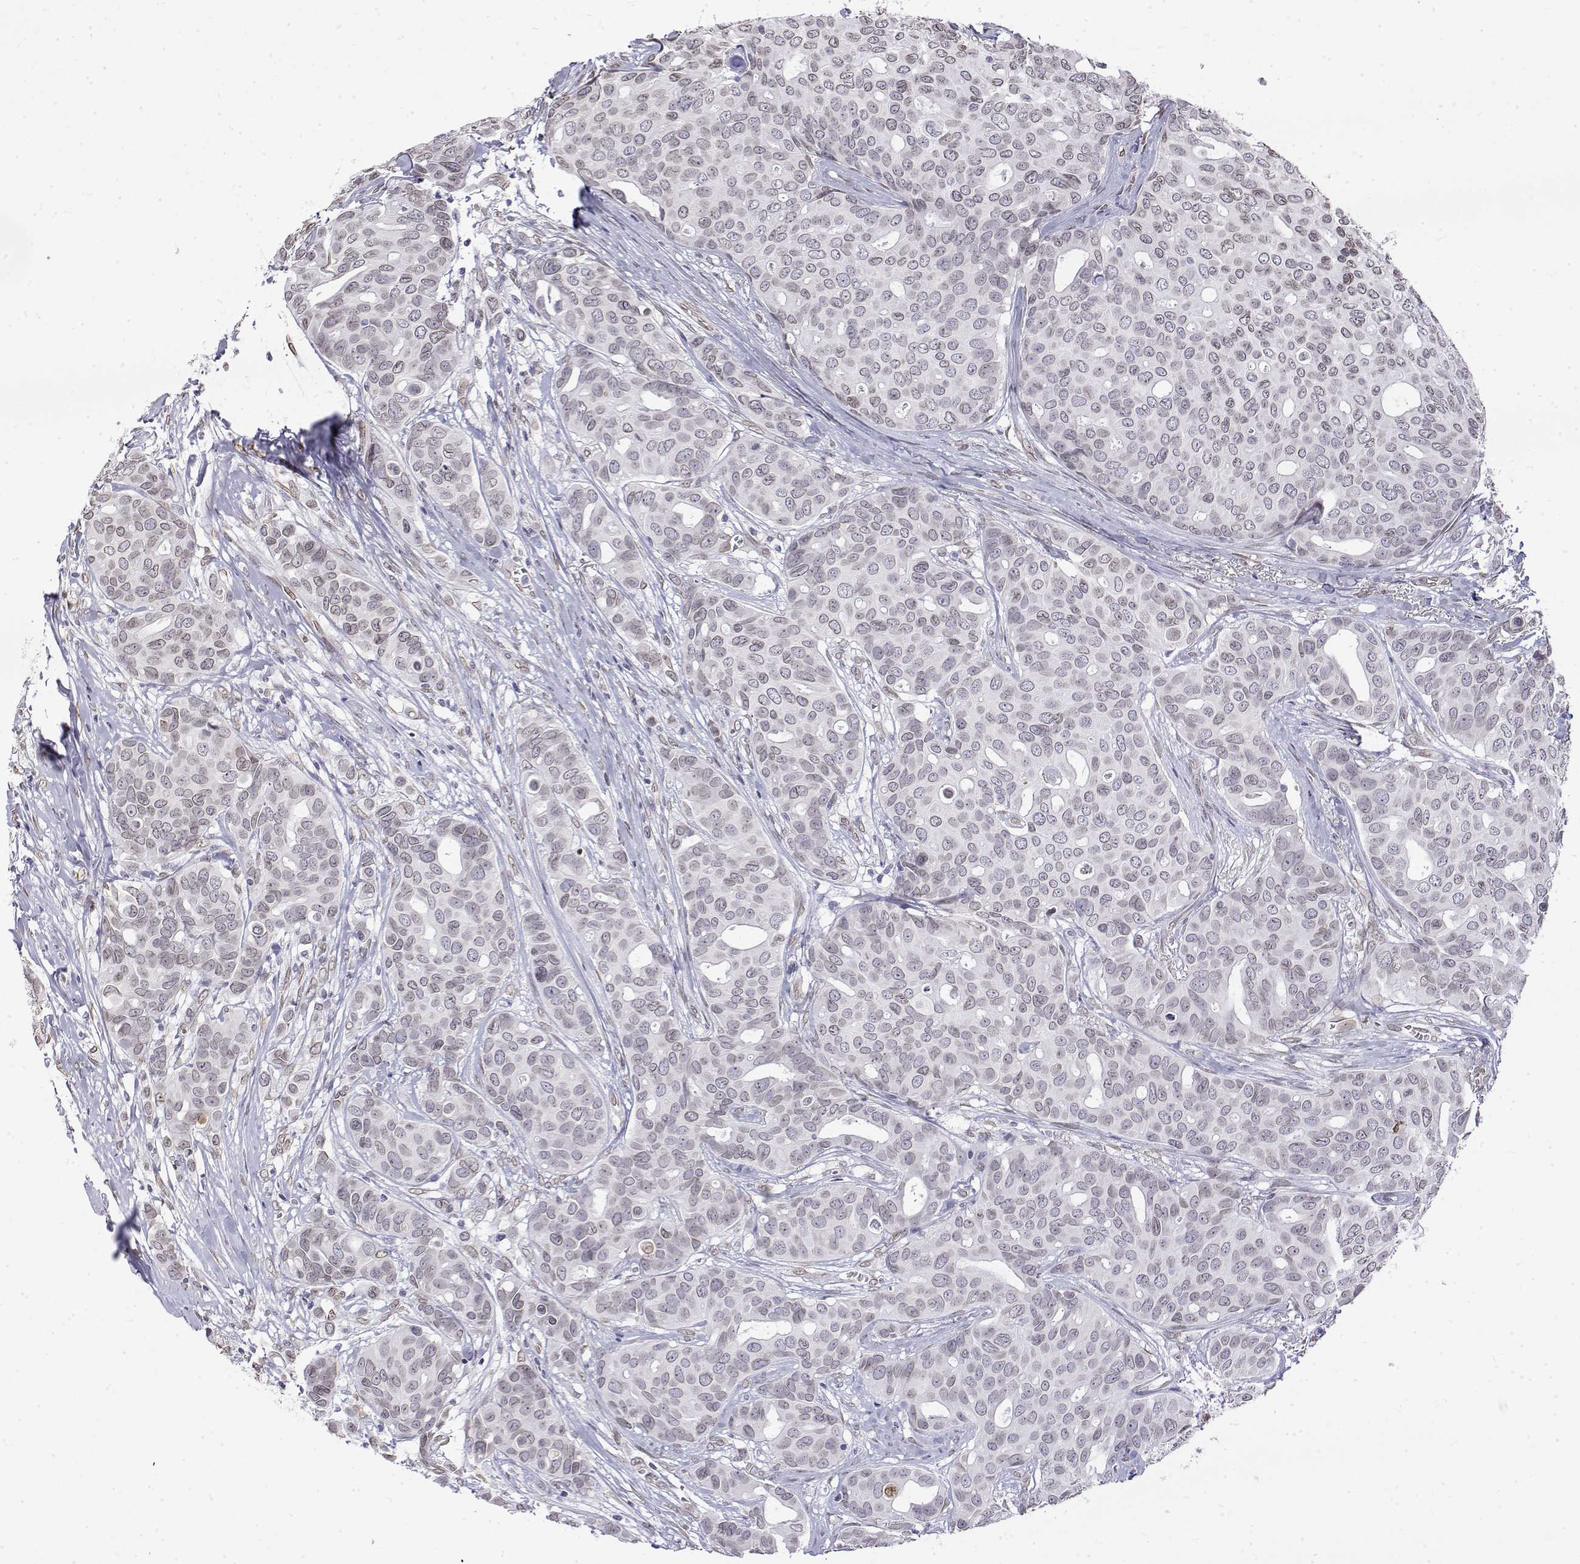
{"staining": {"intensity": "weak", "quantity": "25%-75%", "location": "nuclear"}, "tissue": "breast cancer", "cell_type": "Tumor cells", "image_type": "cancer", "snomed": [{"axis": "morphology", "description": "Duct carcinoma"}, {"axis": "topography", "description": "Breast"}], "caption": "High-power microscopy captured an immunohistochemistry (IHC) image of breast cancer, revealing weak nuclear expression in approximately 25%-75% of tumor cells. The staining was performed using DAB (3,3'-diaminobenzidine), with brown indicating positive protein expression. Nuclei are stained blue with hematoxylin.", "gene": "ZNF532", "patient": {"sex": "female", "age": 54}}